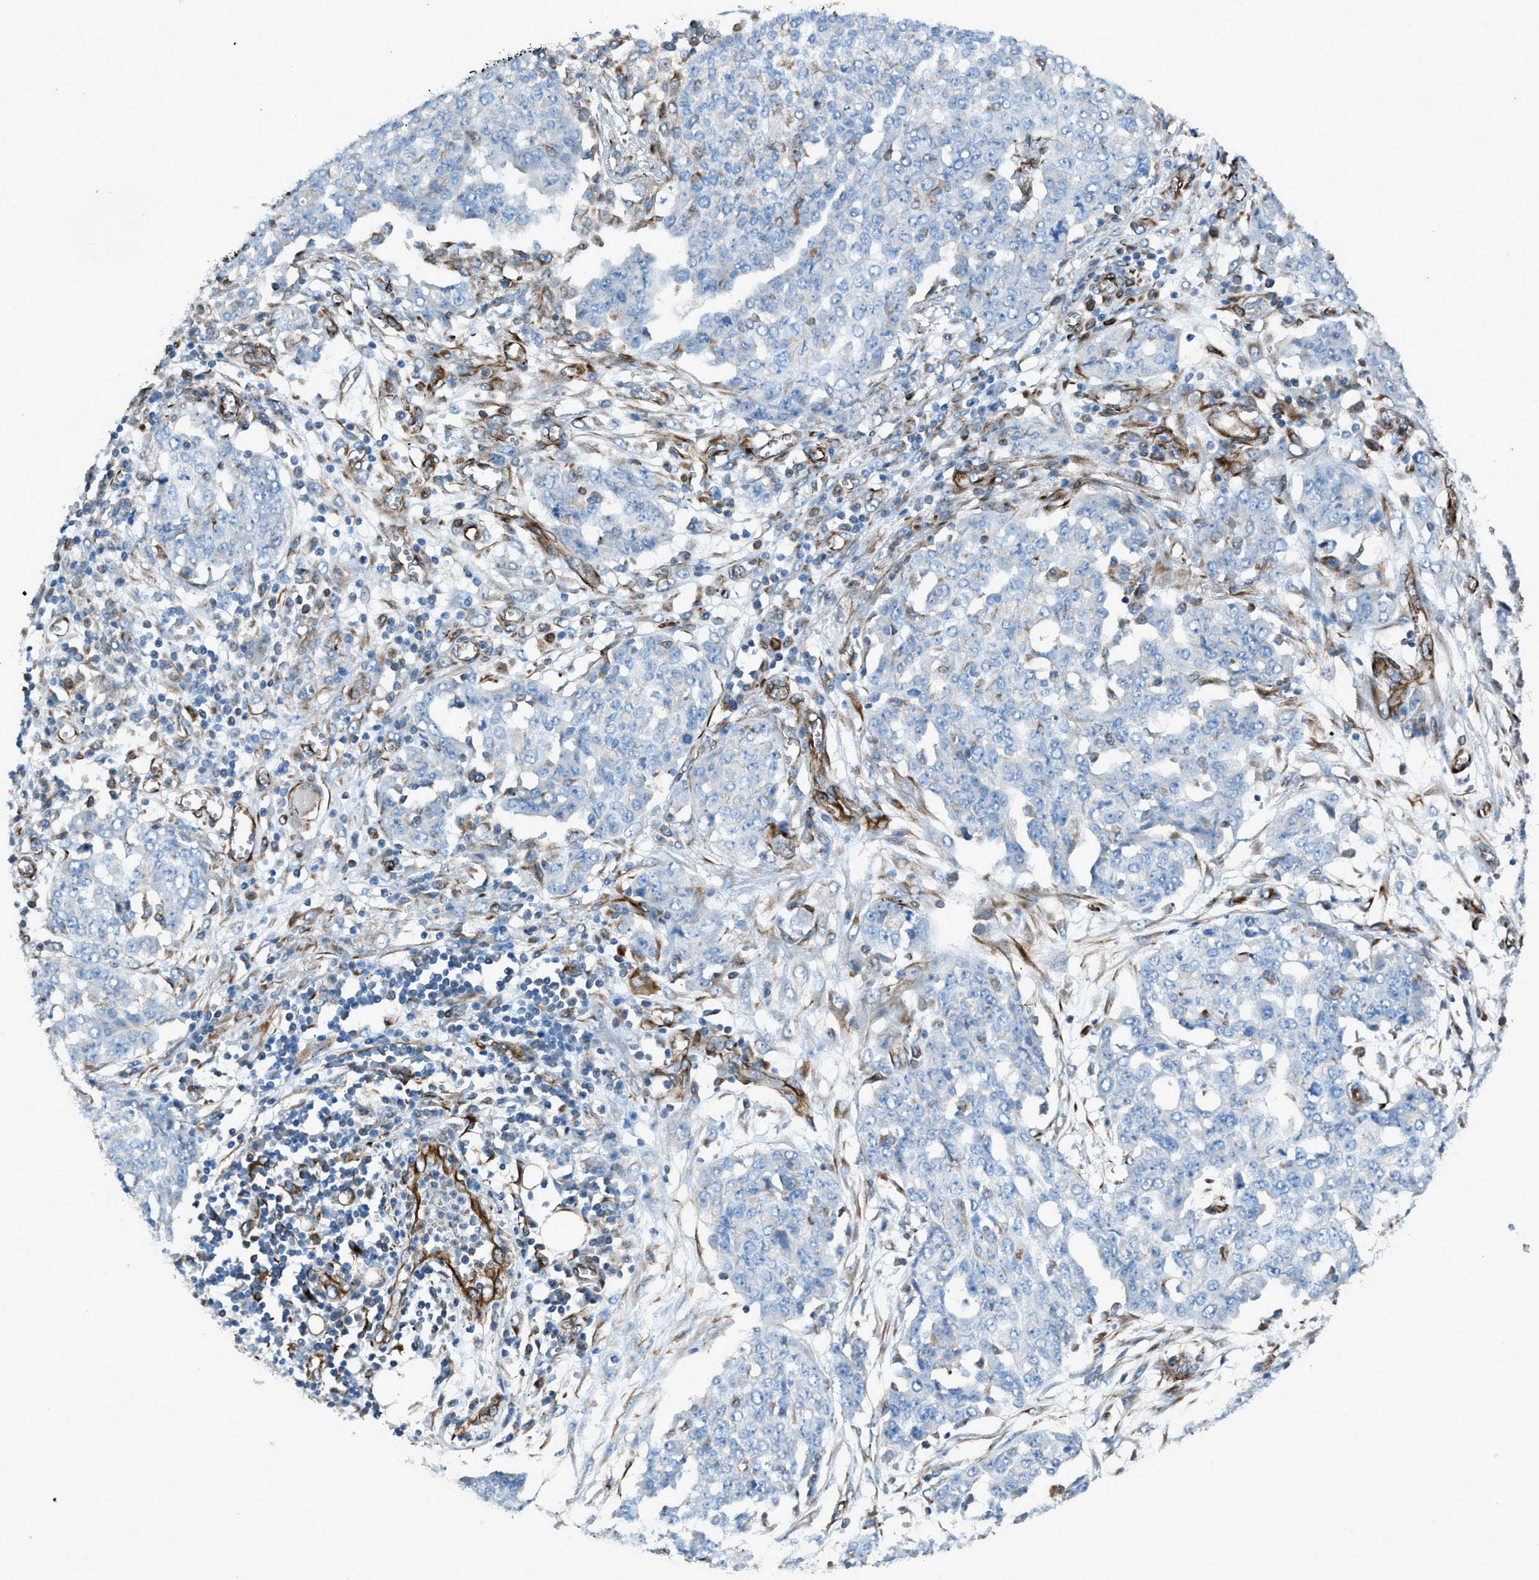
{"staining": {"intensity": "negative", "quantity": "none", "location": "none"}, "tissue": "ovarian cancer", "cell_type": "Tumor cells", "image_type": "cancer", "snomed": [{"axis": "morphology", "description": "Cystadenocarcinoma, serous, NOS"}, {"axis": "topography", "description": "Soft tissue"}, {"axis": "topography", "description": "Ovary"}], "caption": "DAB (3,3'-diaminobenzidine) immunohistochemical staining of serous cystadenocarcinoma (ovarian) shows no significant positivity in tumor cells. (DAB immunohistochemistry with hematoxylin counter stain).", "gene": "CABP7", "patient": {"sex": "female", "age": 57}}